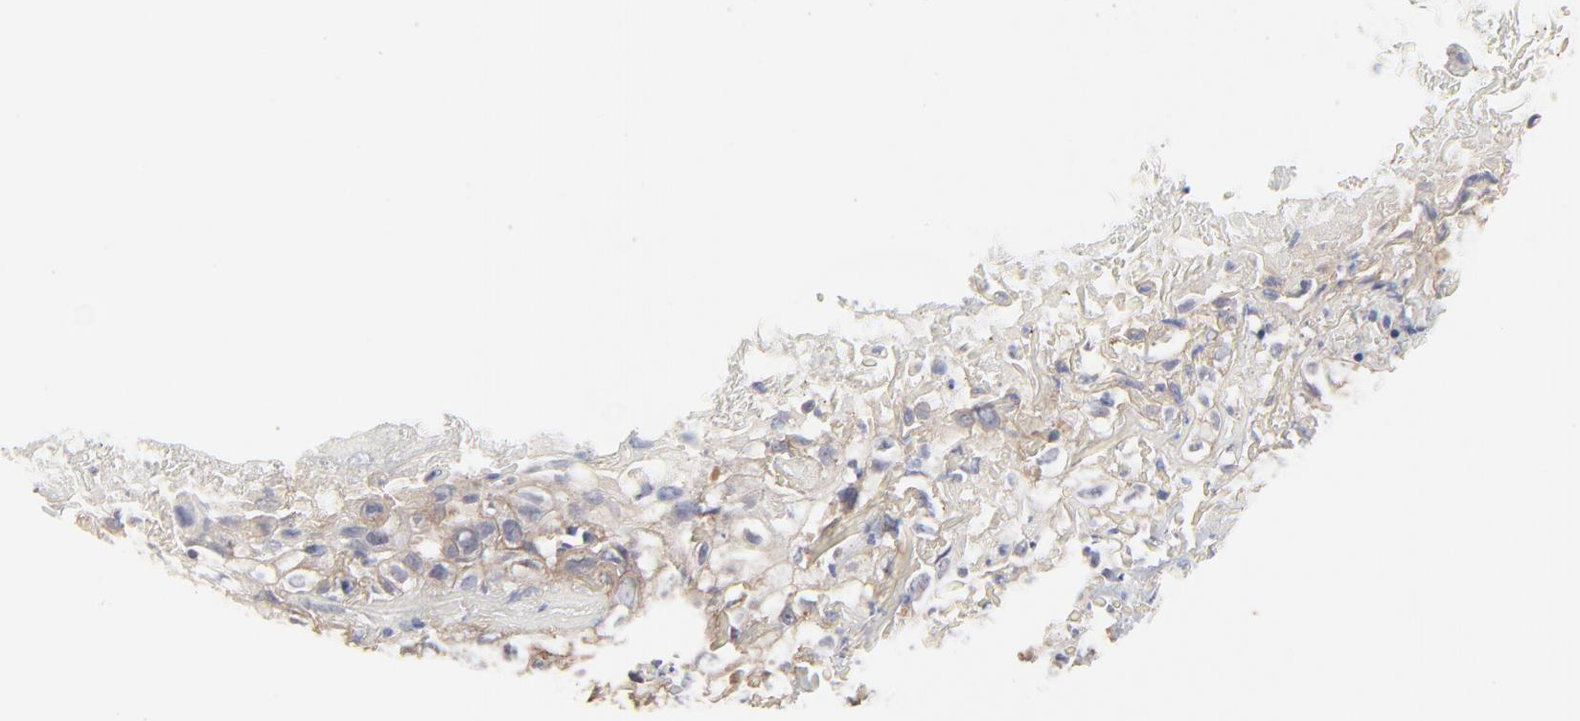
{"staining": {"intensity": "moderate", "quantity": ">75%", "location": "cytoplasmic/membranous"}, "tissue": "skin cancer", "cell_type": "Tumor cells", "image_type": "cancer", "snomed": [{"axis": "morphology", "description": "Squamous cell carcinoma, NOS"}, {"axis": "topography", "description": "Skin"}], "caption": "Moderate cytoplasmic/membranous protein positivity is present in about >75% of tumor cells in squamous cell carcinoma (skin). (Stains: DAB (3,3'-diaminobenzidine) in brown, nuclei in blue, Microscopy: brightfield microscopy at high magnification).", "gene": "SLC16A1", "patient": {"sex": "male", "age": 65}}